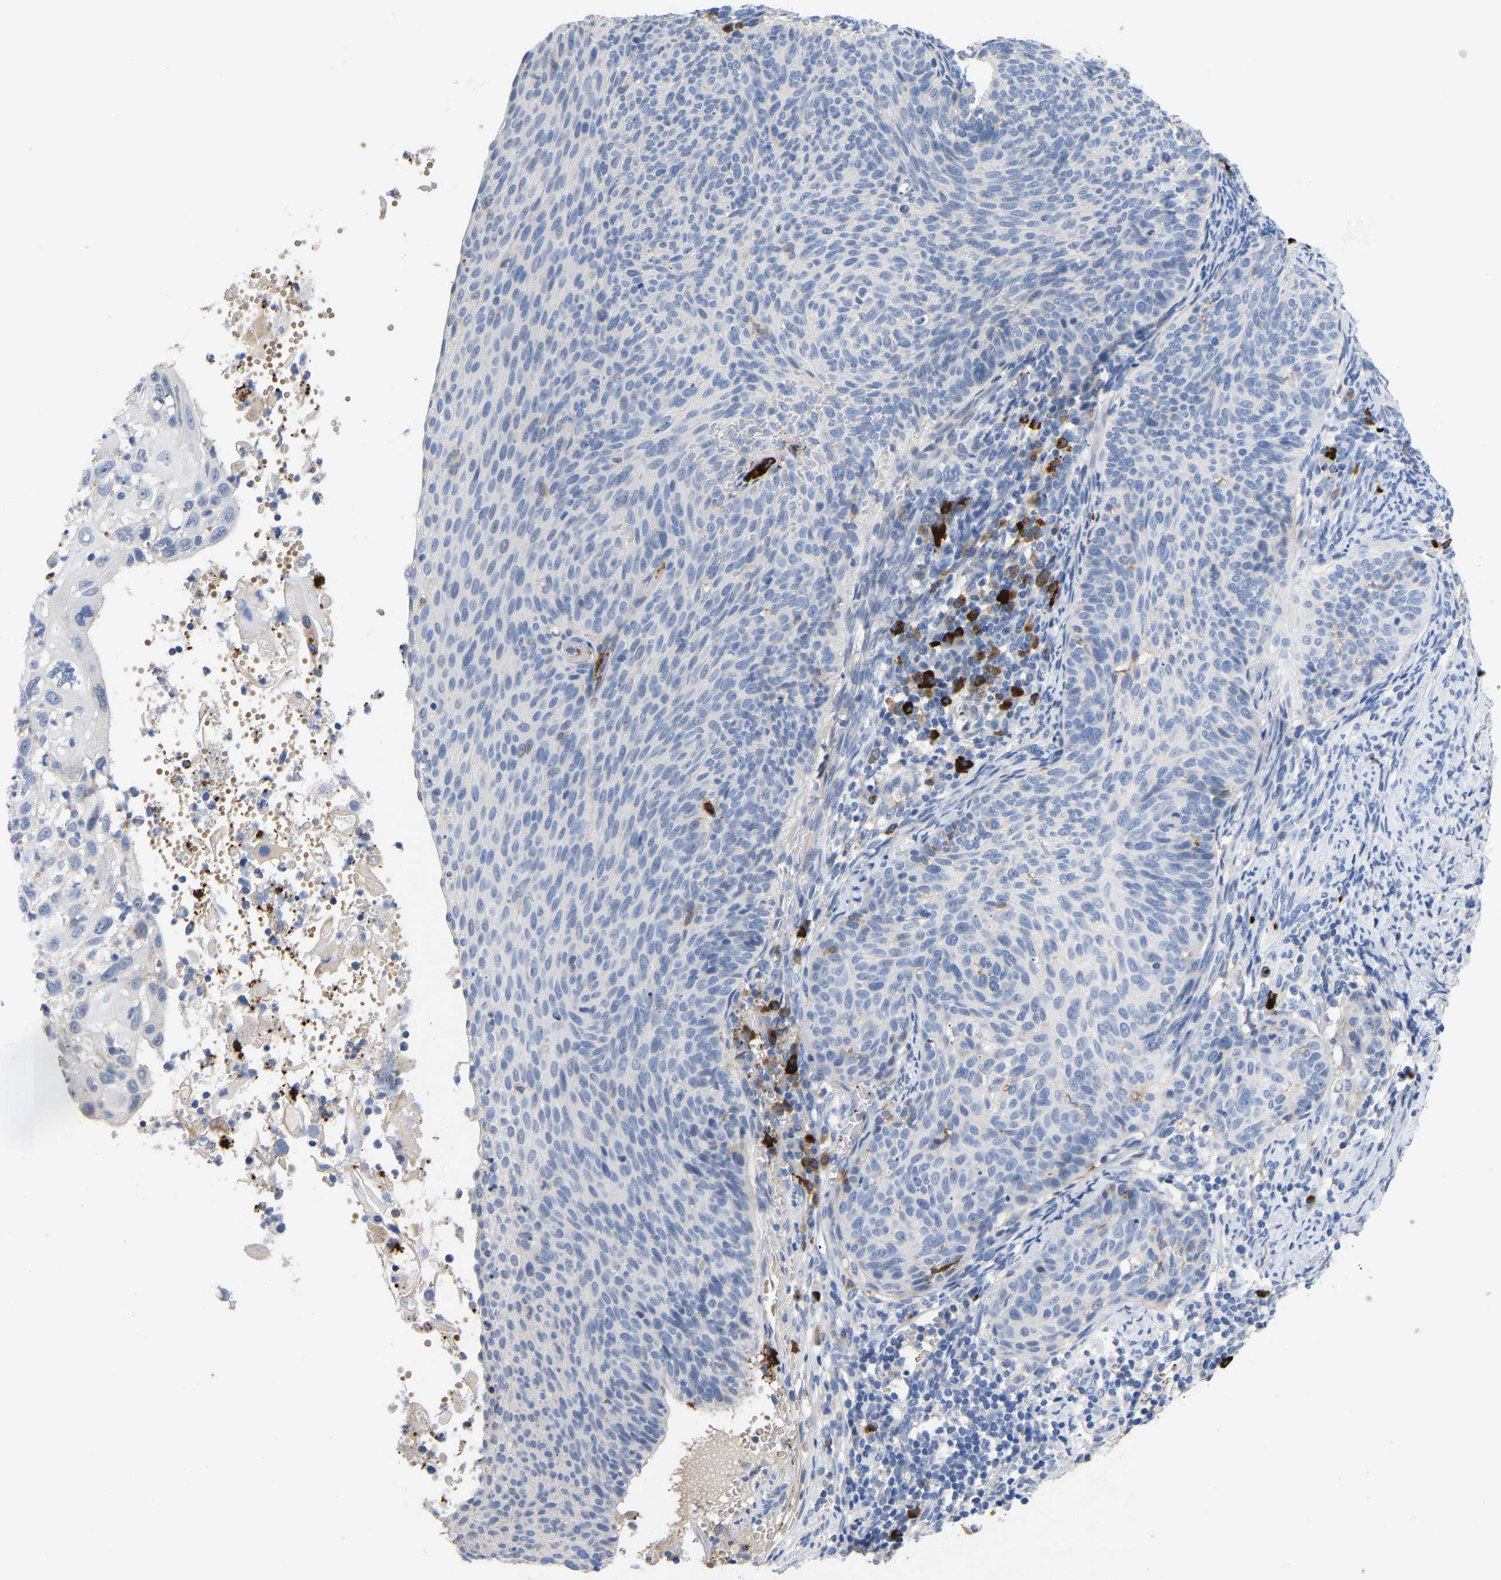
{"staining": {"intensity": "negative", "quantity": "none", "location": "none"}, "tissue": "cervical cancer", "cell_type": "Tumor cells", "image_type": "cancer", "snomed": [{"axis": "morphology", "description": "Squamous cell carcinoma, NOS"}, {"axis": "topography", "description": "Cervix"}], "caption": "Immunohistochemistry (IHC) of human cervical cancer (squamous cell carcinoma) displays no expression in tumor cells.", "gene": "FGF18", "patient": {"sex": "female", "age": 70}}